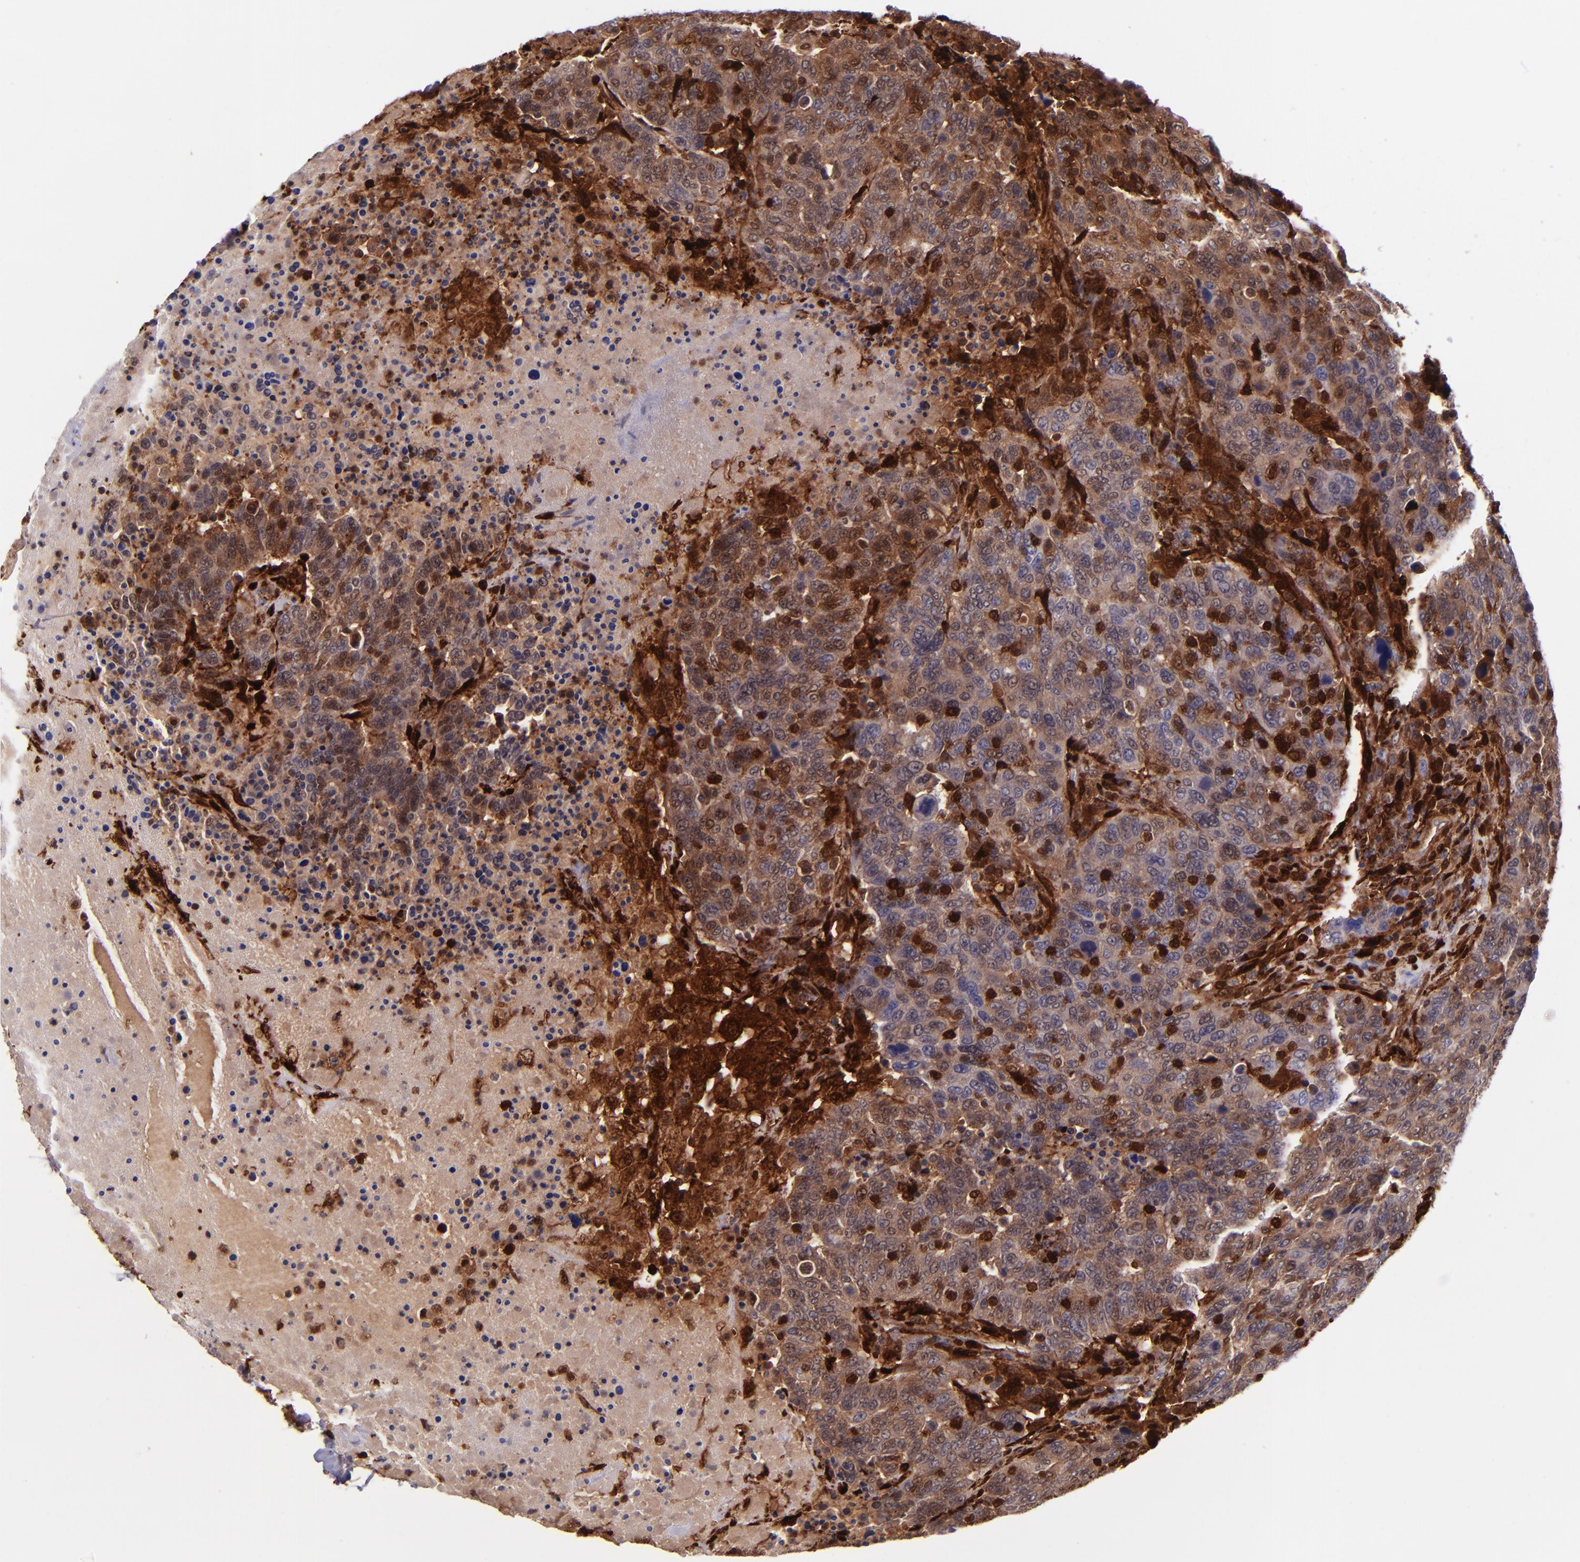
{"staining": {"intensity": "weak", "quantity": ">75%", "location": "cytoplasmic/membranous"}, "tissue": "breast cancer", "cell_type": "Tumor cells", "image_type": "cancer", "snomed": [{"axis": "morphology", "description": "Duct carcinoma"}, {"axis": "topography", "description": "Breast"}], "caption": "Human infiltrating ductal carcinoma (breast) stained with a brown dye demonstrates weak cytoplasmic/membranous positive expression in about >75% of tumor cells.", "gene": "LGALS1", "patient": {"sex": "female", "age": 37}}